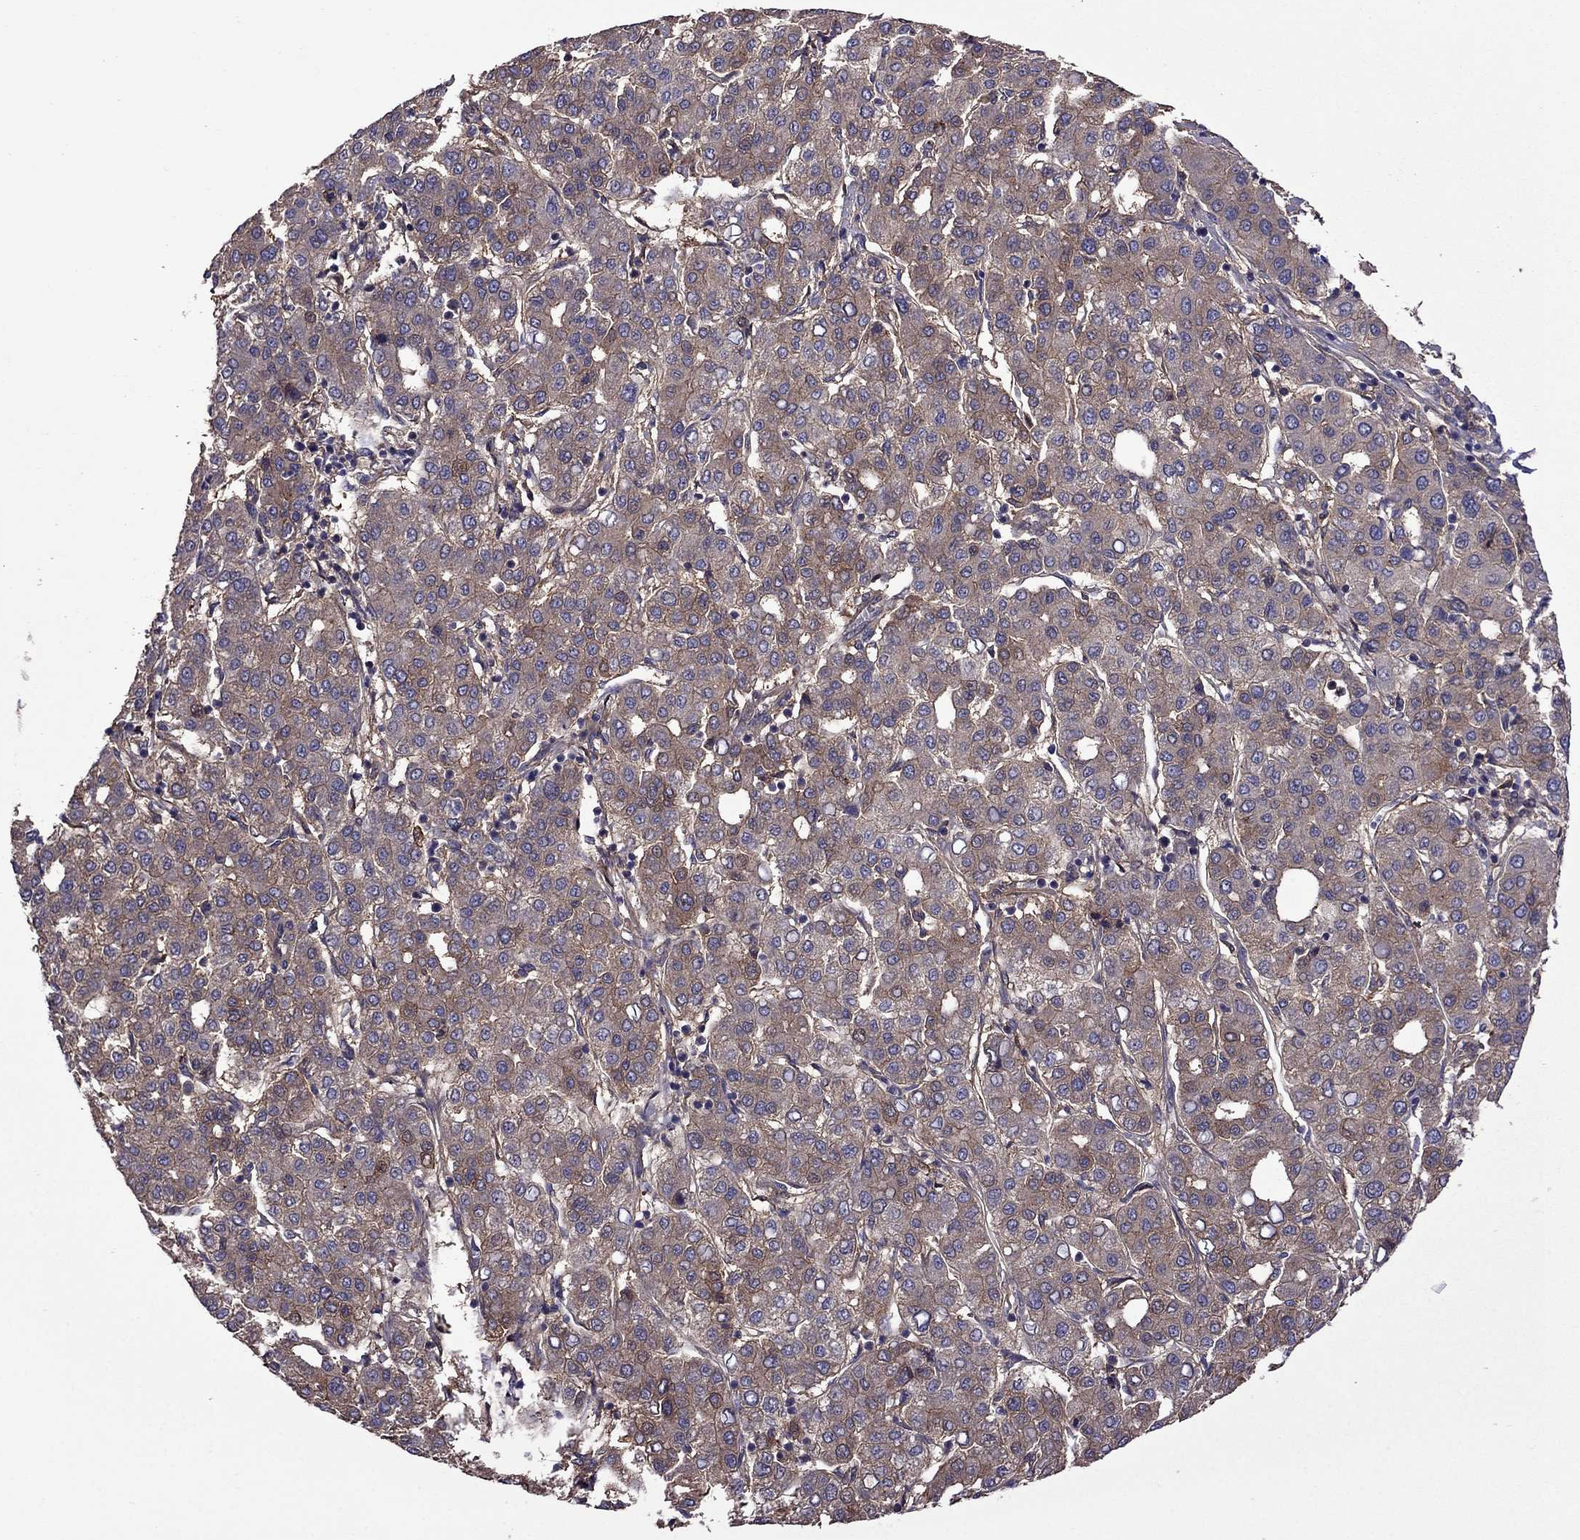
{"staining": {"intensity": "moderate", "quantity": ">75%", "location": "cytoplasmic/membranous"}, "tissue": "liver cancer", "cell_type": "Tumor cells", "image_type": "cancer", "snomed": [{"axis": "morphology", "description": "Carcinoma, Hepatocellular, NOS"}, {"axis": "topography", "description": "Liver"}], "caption": "The histopathology image demonstrates a brown stain indicating the presence of a protein in the cytoplasmic/membranous of tumor cells in liver hepatocellular carcinoma.", "gene": "ITGB1", "patient": {"sex": "male", "age": 65}}